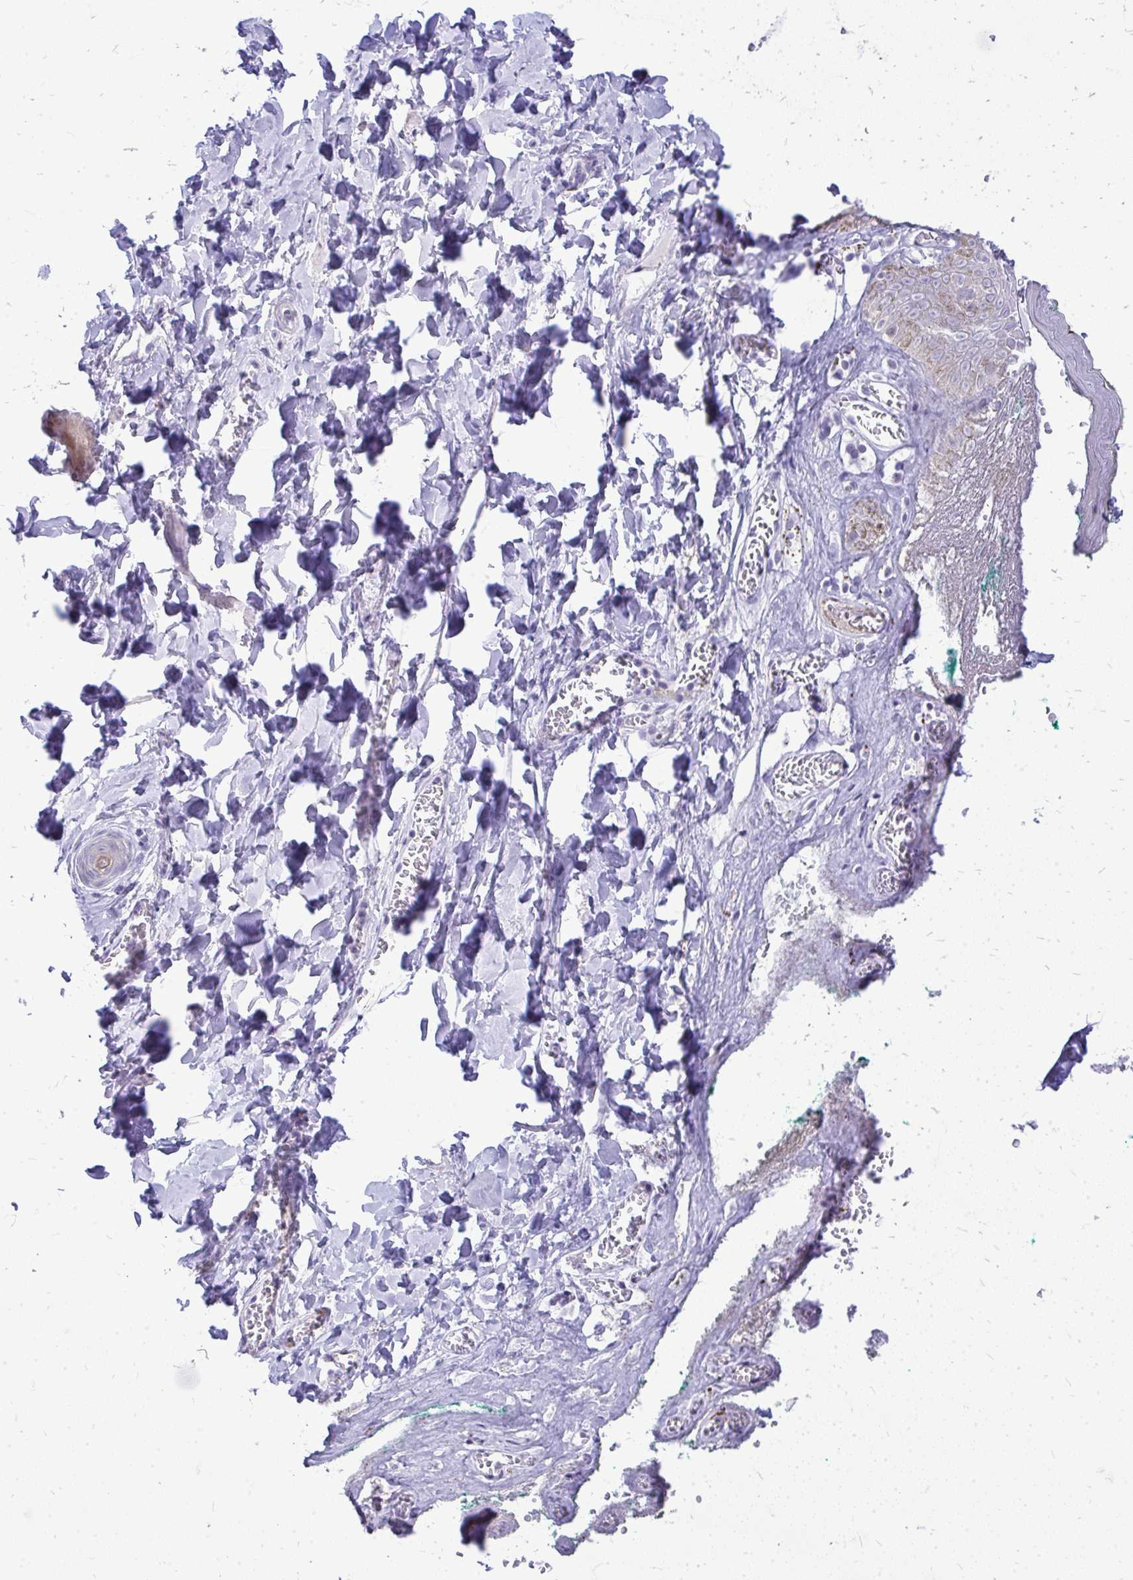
{"staining": {"intensity": "weak", "quantity": "<25%", "location": "cytoplasmic/membranous"}, "tissue": "skin", "cell_type": "Epidermal cells", "image_type": "normal", "snomed": [{"axis": "morphology", "description": "Normal tissue, NOS"}, {"axis": "topography", "description": "Vulva"}, {"axis": "topography", "description": "Peripheral nerve tissue"}], "caption": "Immunohistochemical staining of normal skin reveals no significant positivity in epidermal cells. Nuclei are stained in blue.", "gene": "OR8D1", "patient": {"sex": "female", "age": 66}}